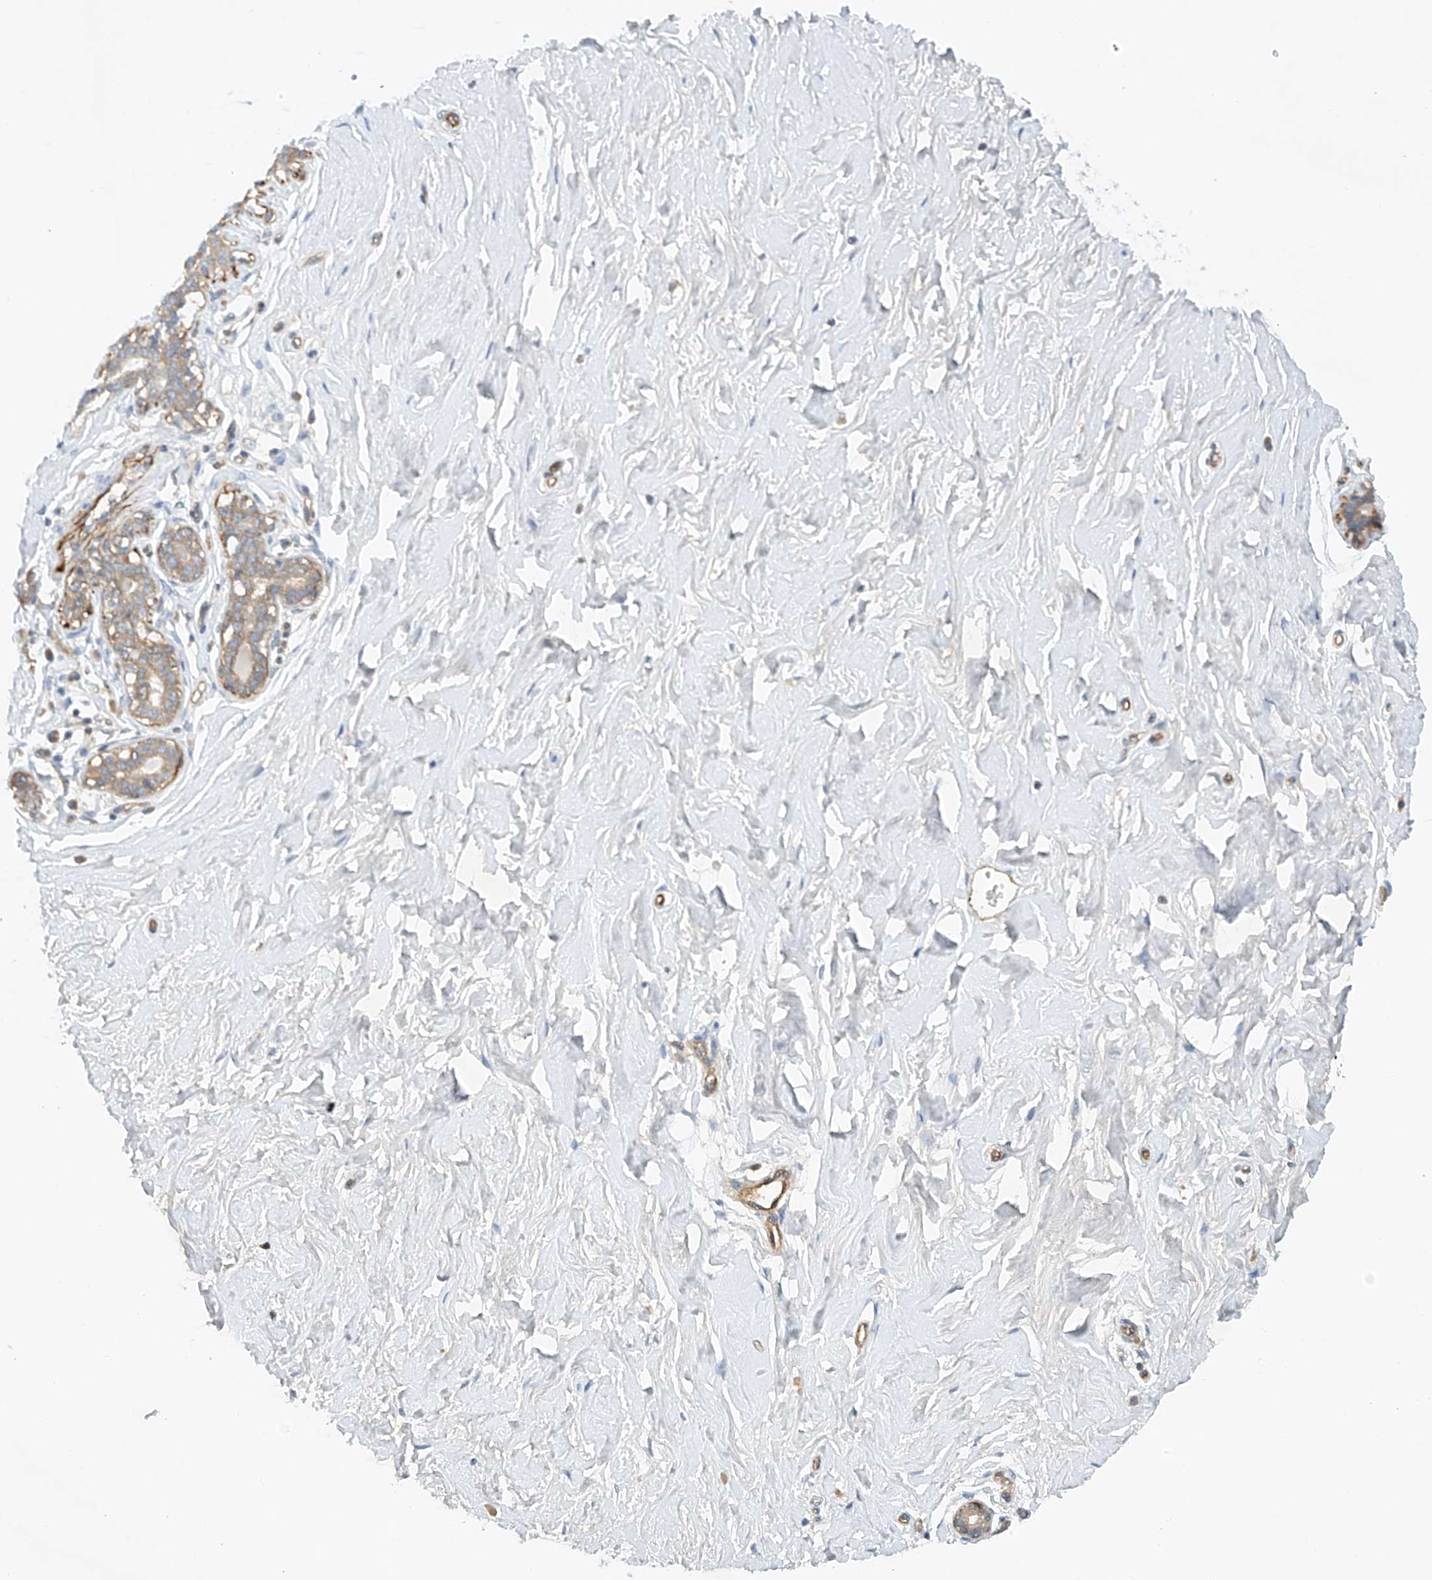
{"staining": {"intensity": "negative", "quantity": "none", "location": "none"}, "tissue": "breast", "cell_type": "Adipocytes", "image_type": "normal", "snomed": [{"axis": "morphology", "description": "Normal tissue, NOS"}, {"axis": "morphology", "description": "Adenoma, NOS"}, {"axis": "topography", "description": "Breast"}], "caption": "Breast stained for a protein using immunohistochemistry demonstrates no expression adipocytes.", "gene": "ENSG00000266202", "patient": {"sex": "female", "age": 23}}